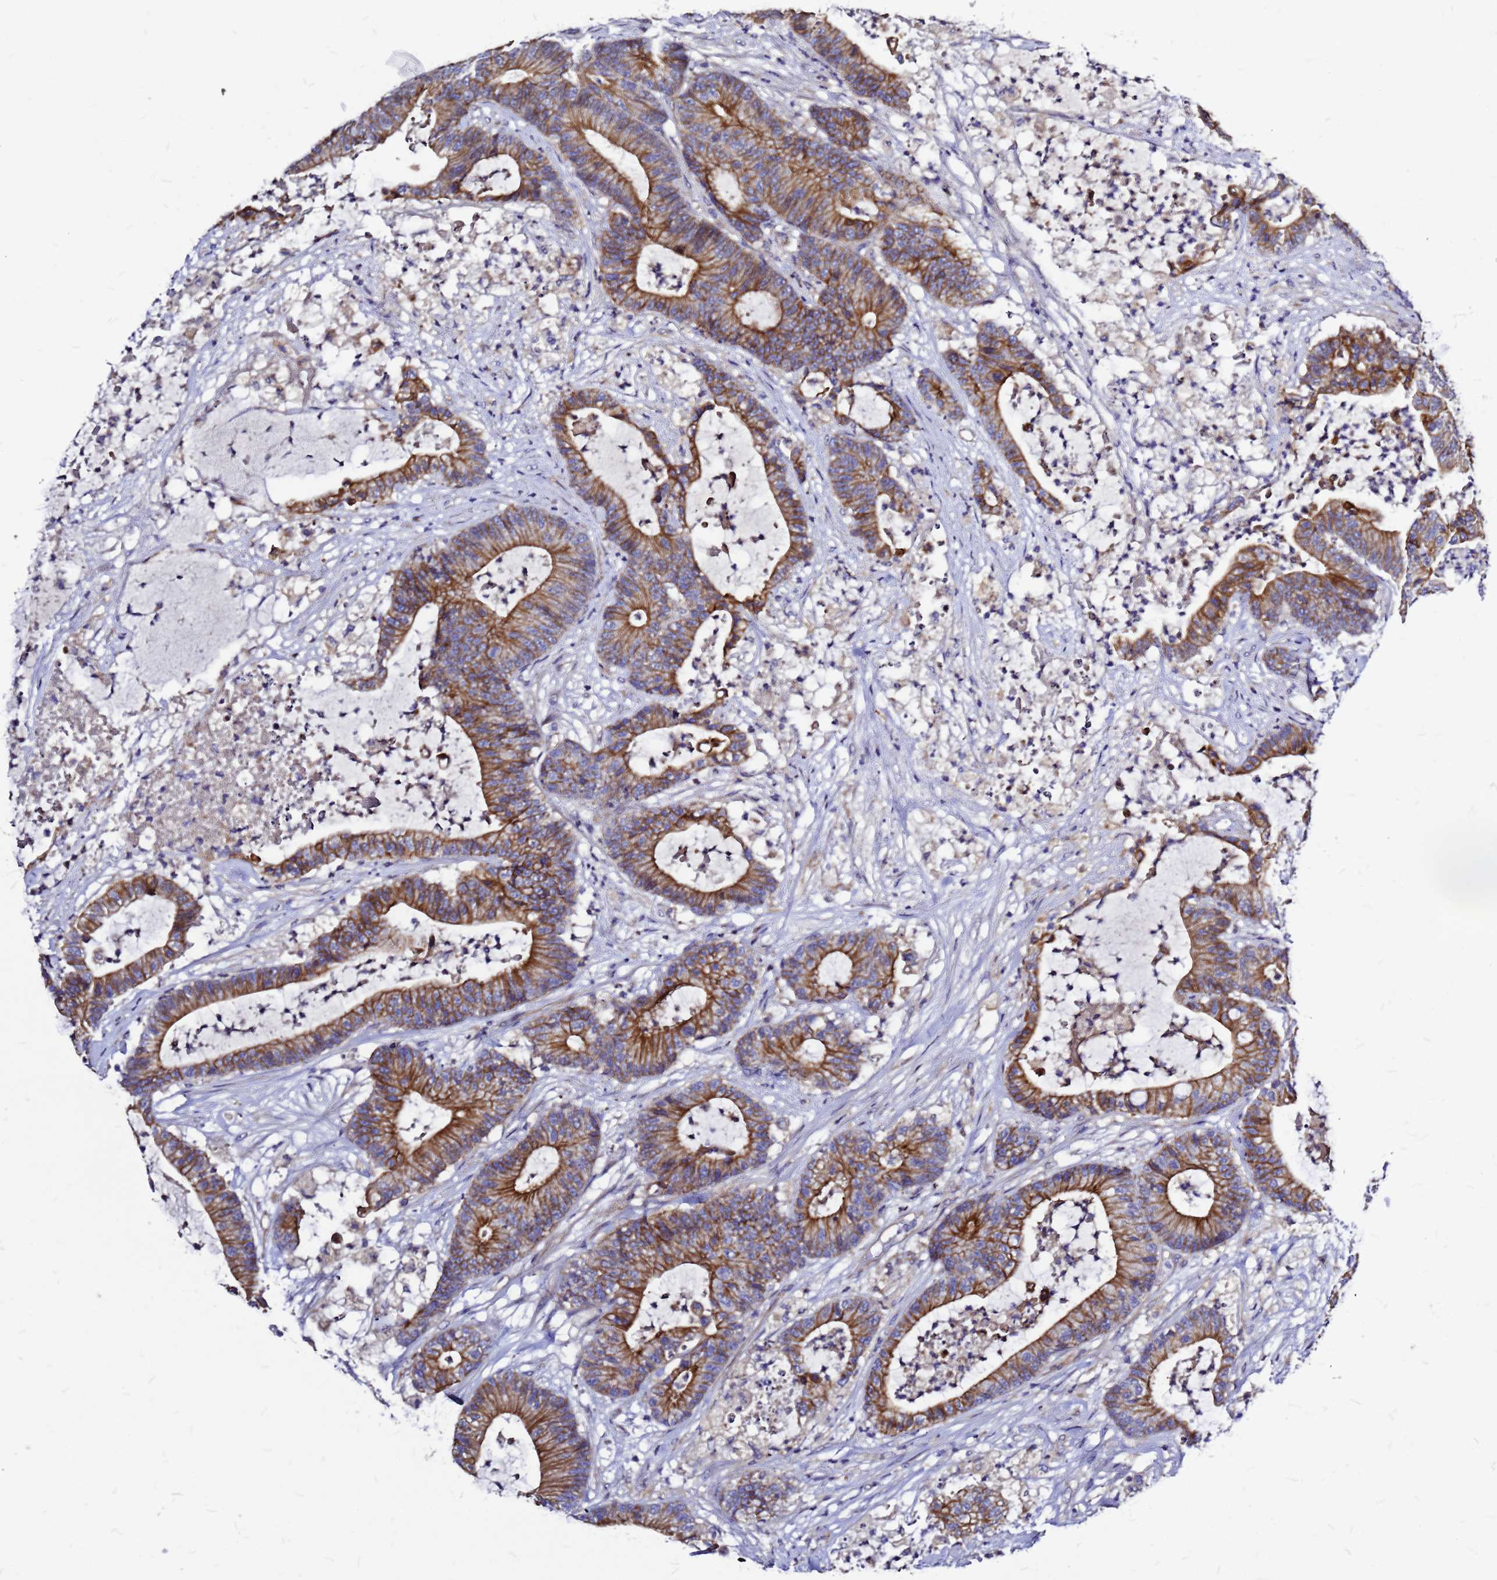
{"staining": {"intensity": "strong", "quantity": ">75%", "location": "cytoplasmic/membranous"}, "tissue": "colorectal cancer", "cell_type": "Tumor cells", "image_type": "cancer", "snomed": [{"axis": "morphology", "description": "Adenocarcinoma, NOS"}, {"axis": "topography", "description": "Colon"}], "caption": "DAB immunohistochemical staining of colorectal adenocarcinoma exhibits strong cytoplasmic/membranous protein expression in approximately >75% of tumor cells. (Stains: DAB in brown, nuclei in blue, Microscopy: brightfield microscopy at high magnification).", "gene": "FBXW5", "patient": {"sex": "female", "age": 84}}